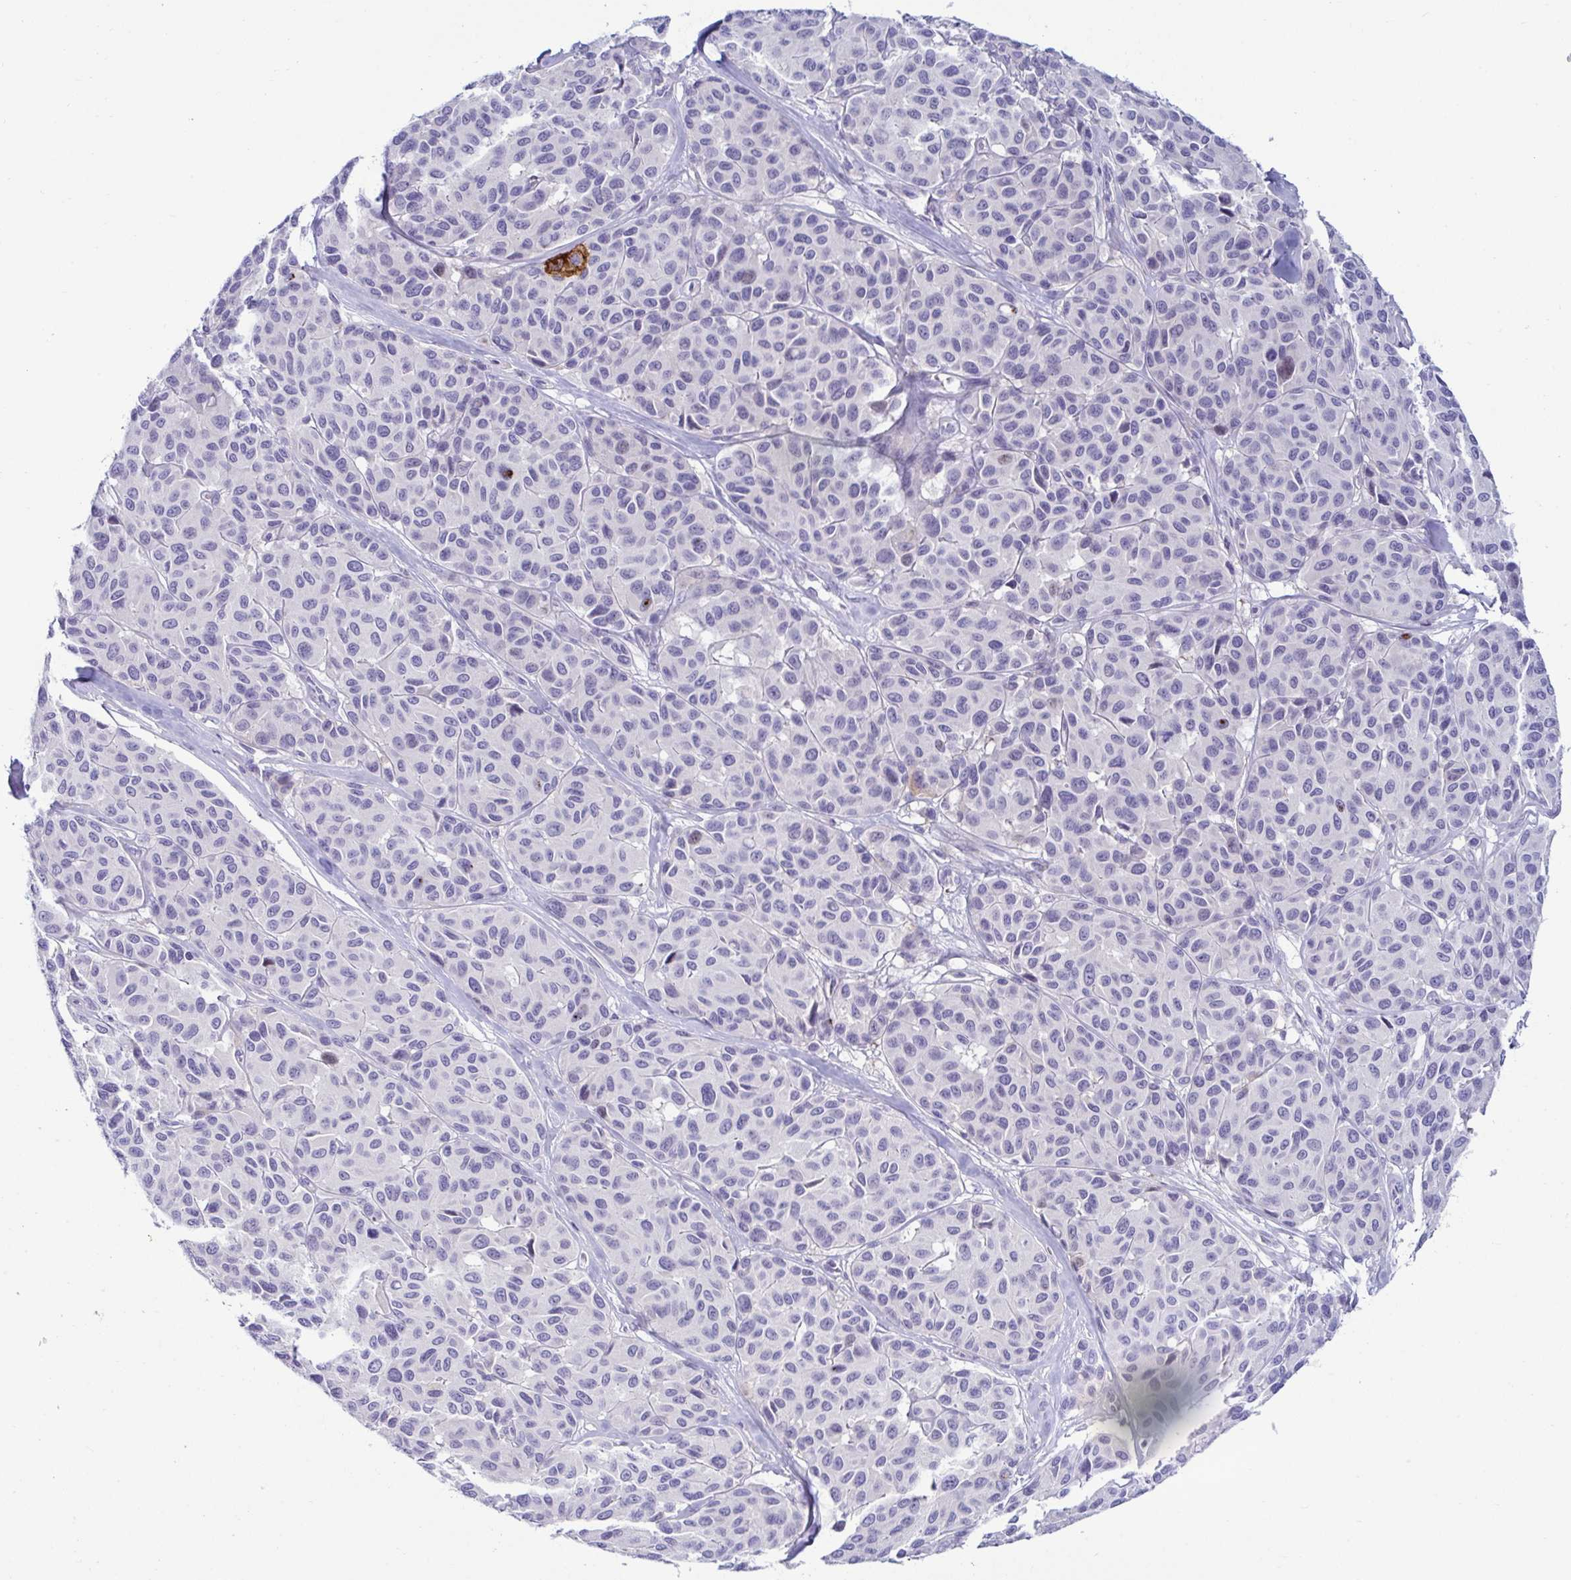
{"staining": {"intensity": "negative", "quantity": "none", "location": "none"}, "tissue": "melanoma", "cell_type": "Tumor cells", "image_type": "cancer", "snomed": [{"axis": "morphology", "description": "Malignant melanoma, NOS"}, {"axis": "topography", "description": "Skin"}], "caption": "Tumor cells show no significant positivity in malignant melanoma.", "gene": "TFPI2", "patient": {"sex": "female", "age": 66}}